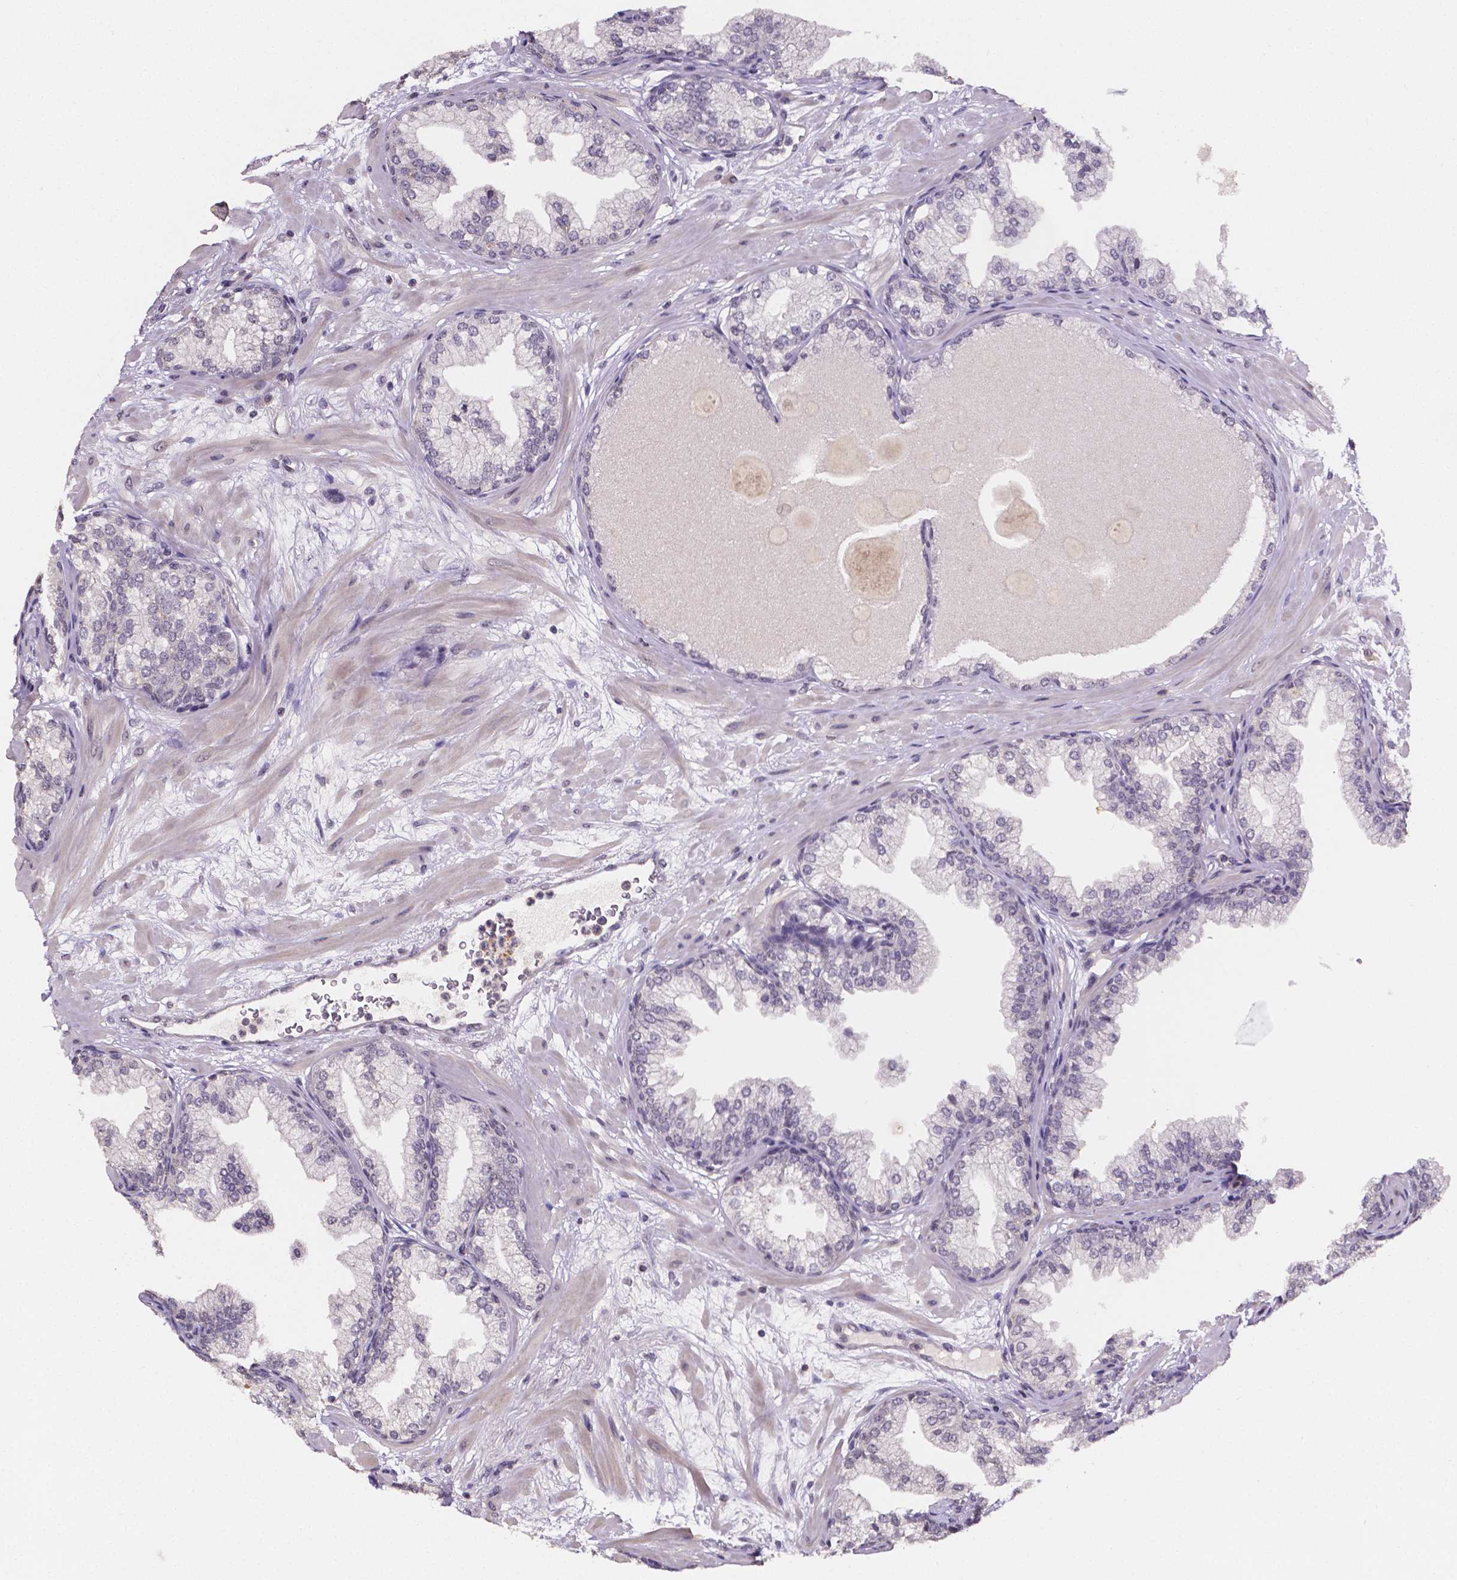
{"staining": {"intensity": "strong", "quantity": "<25%", "location": "cytoplasmic/membranous"}, "tissue": "prostate", "cell_type": "Glandular cells", "image_type": "normal", "snomed": [{"axis": "morphology", "description": "Normal tissue, NOS"}, {"axis": "topography", "description": "Prostate"}, {"axis": "topography", "description": "Peripheral nerve tissue"}], "caption": "A medium amount of strong cytoplasmic/membranous staining is seen in approximately <25% of glandular cells in unremarkable prostate. Nuclei are stained in blue.", "gene": "NRGN", "patient": {"sex": "male", "age": 61}}